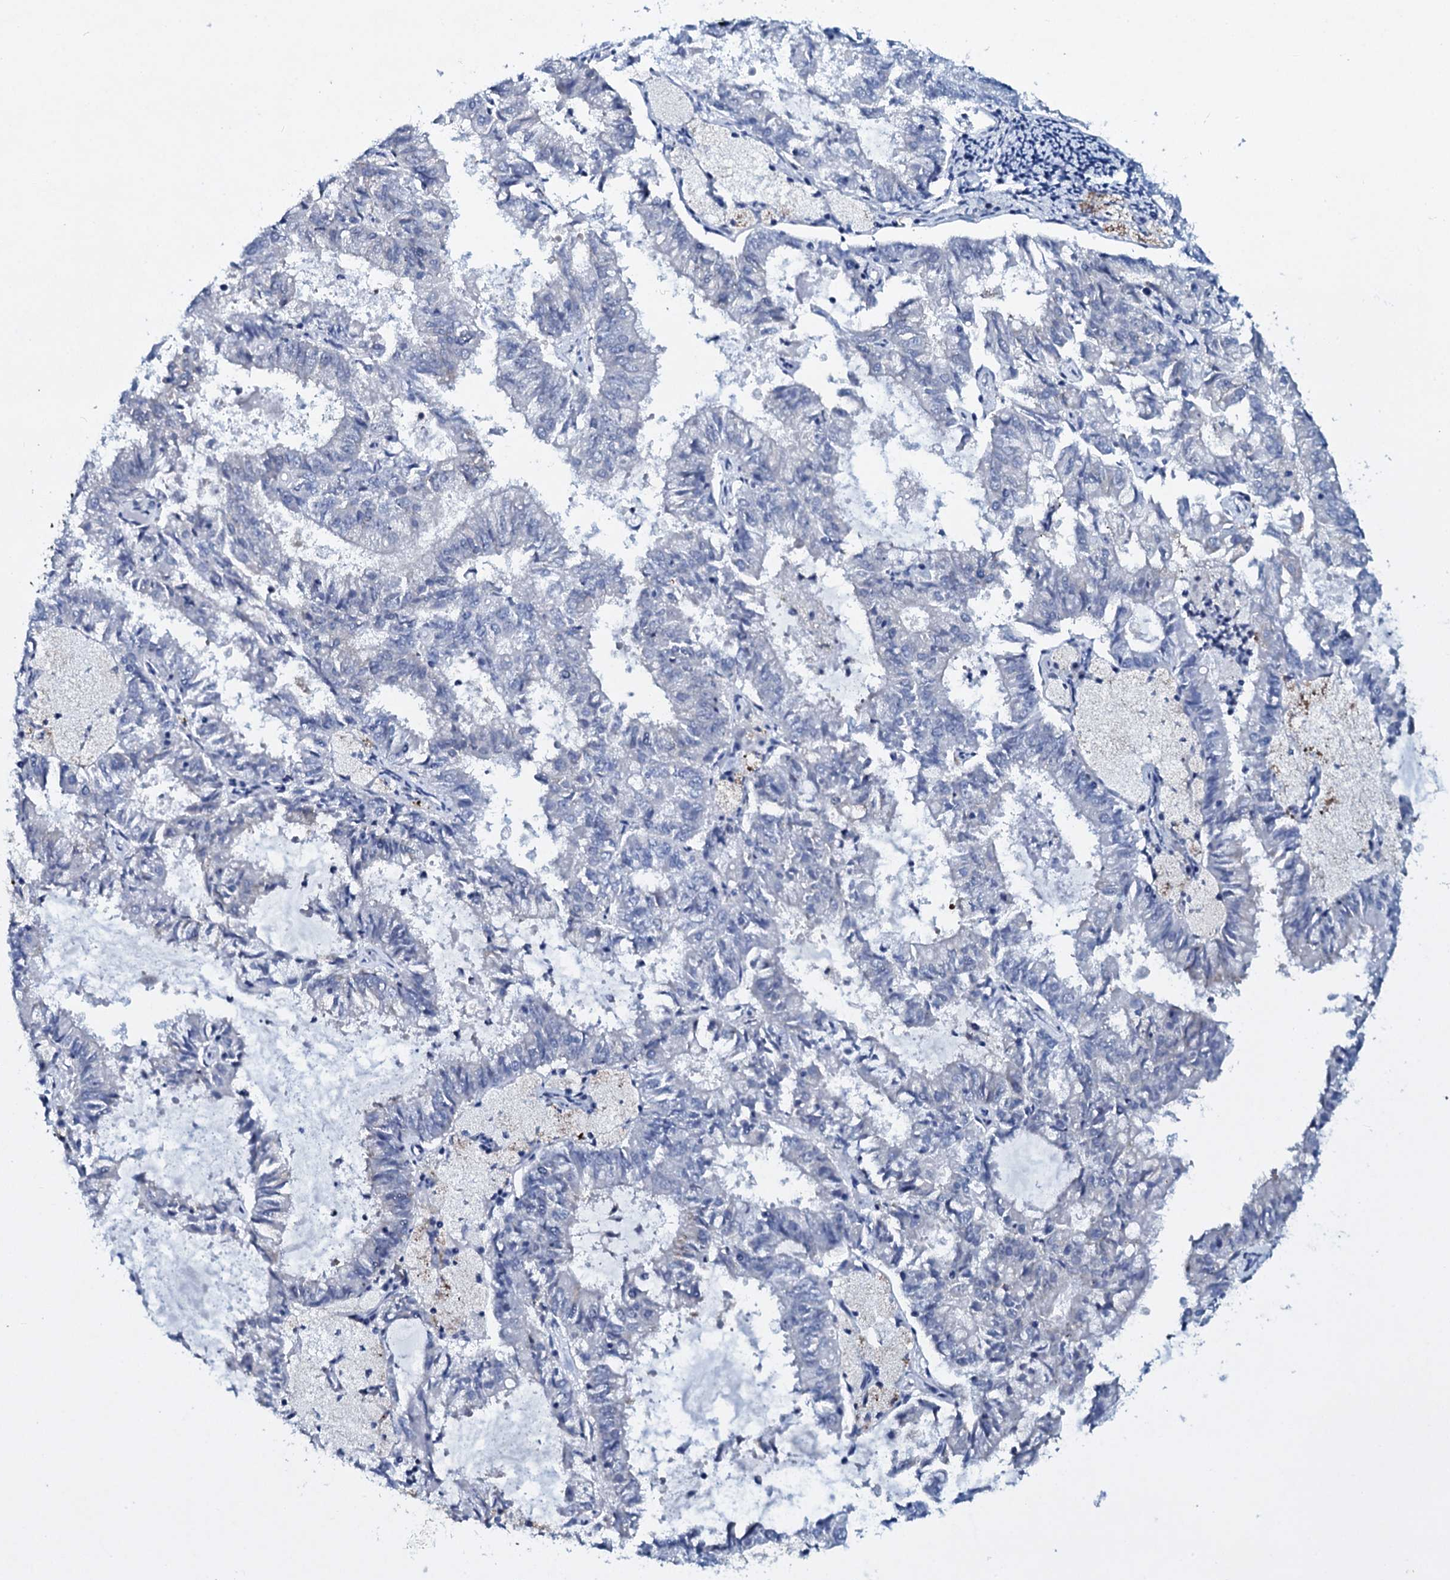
{"staining": {"intensity": "negative", "quantity": "none", "location": "none"}, "tissue": "endometrial cancer", "cell_type": "Tumor cells", "image_type": "cancer", "snomed": [{"axis": "morphology", "description": "Adenocarcinoma, NOS"}, {"axis": "topography", "description": "Endometrium"}], "caption": "DAB (3,3'-diaminobenzidine) immunohistochemical staining of human endometrial adenocarcinoma reveals no significant expression in tumor cells.", "gene": "TPGS2", "patient": {"sex": "female", "age": 57}}